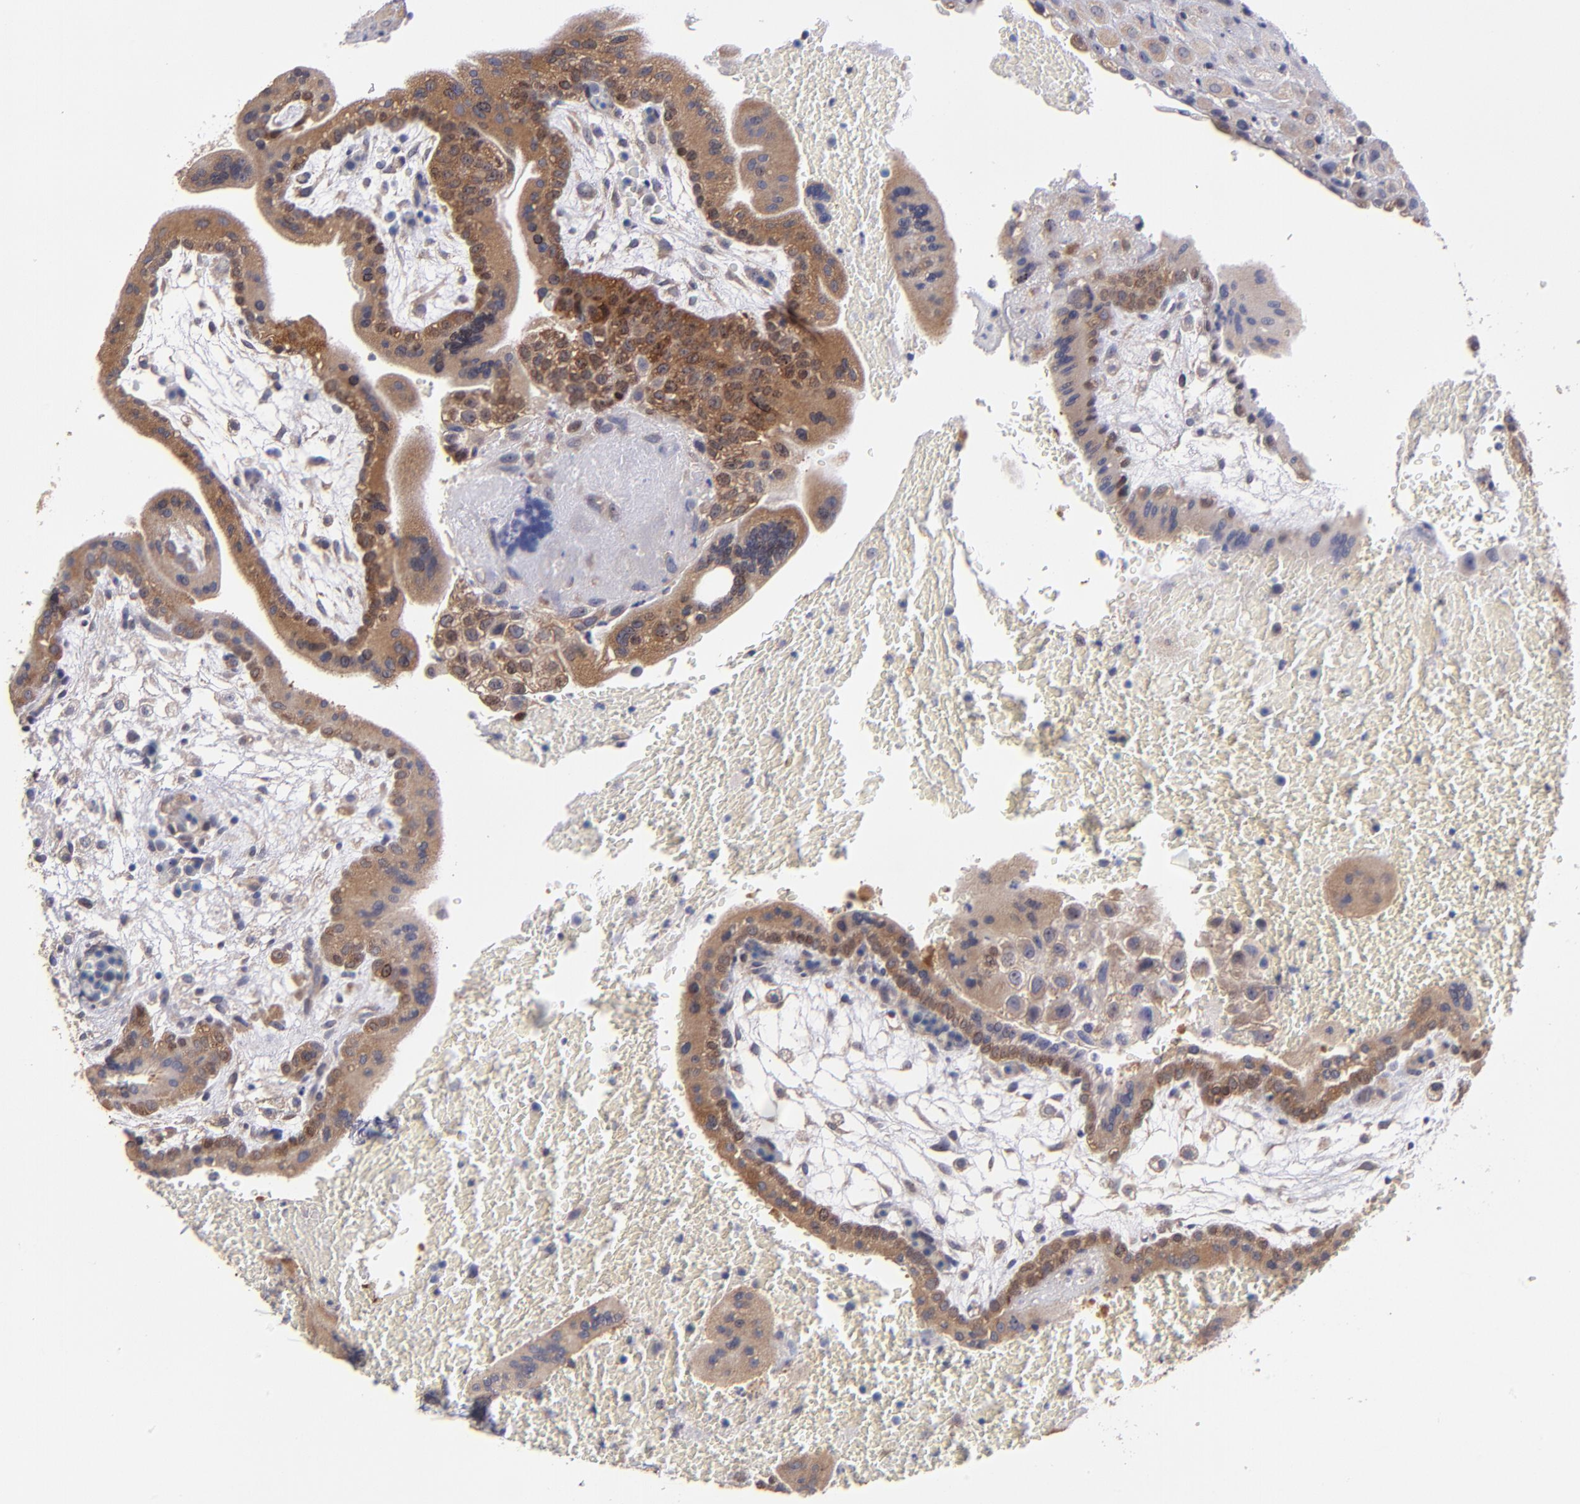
{"staining": {"intensity": "negative", "quantity": "none", "location": "none"}, "tissue": "placenta", "cell_type": "Decidual cells", "image_type": "normal", "snomed": [{"axis": "morphology", "description": "Normal tissue, NOS"}, {"axis": "topography", "description": "Placenta"}], "caption": "Image shows no significant protein staining in decidual cells of benign placenta.", "gene": "EIF3L", "patient": {"sex": "female", "age": 35}}